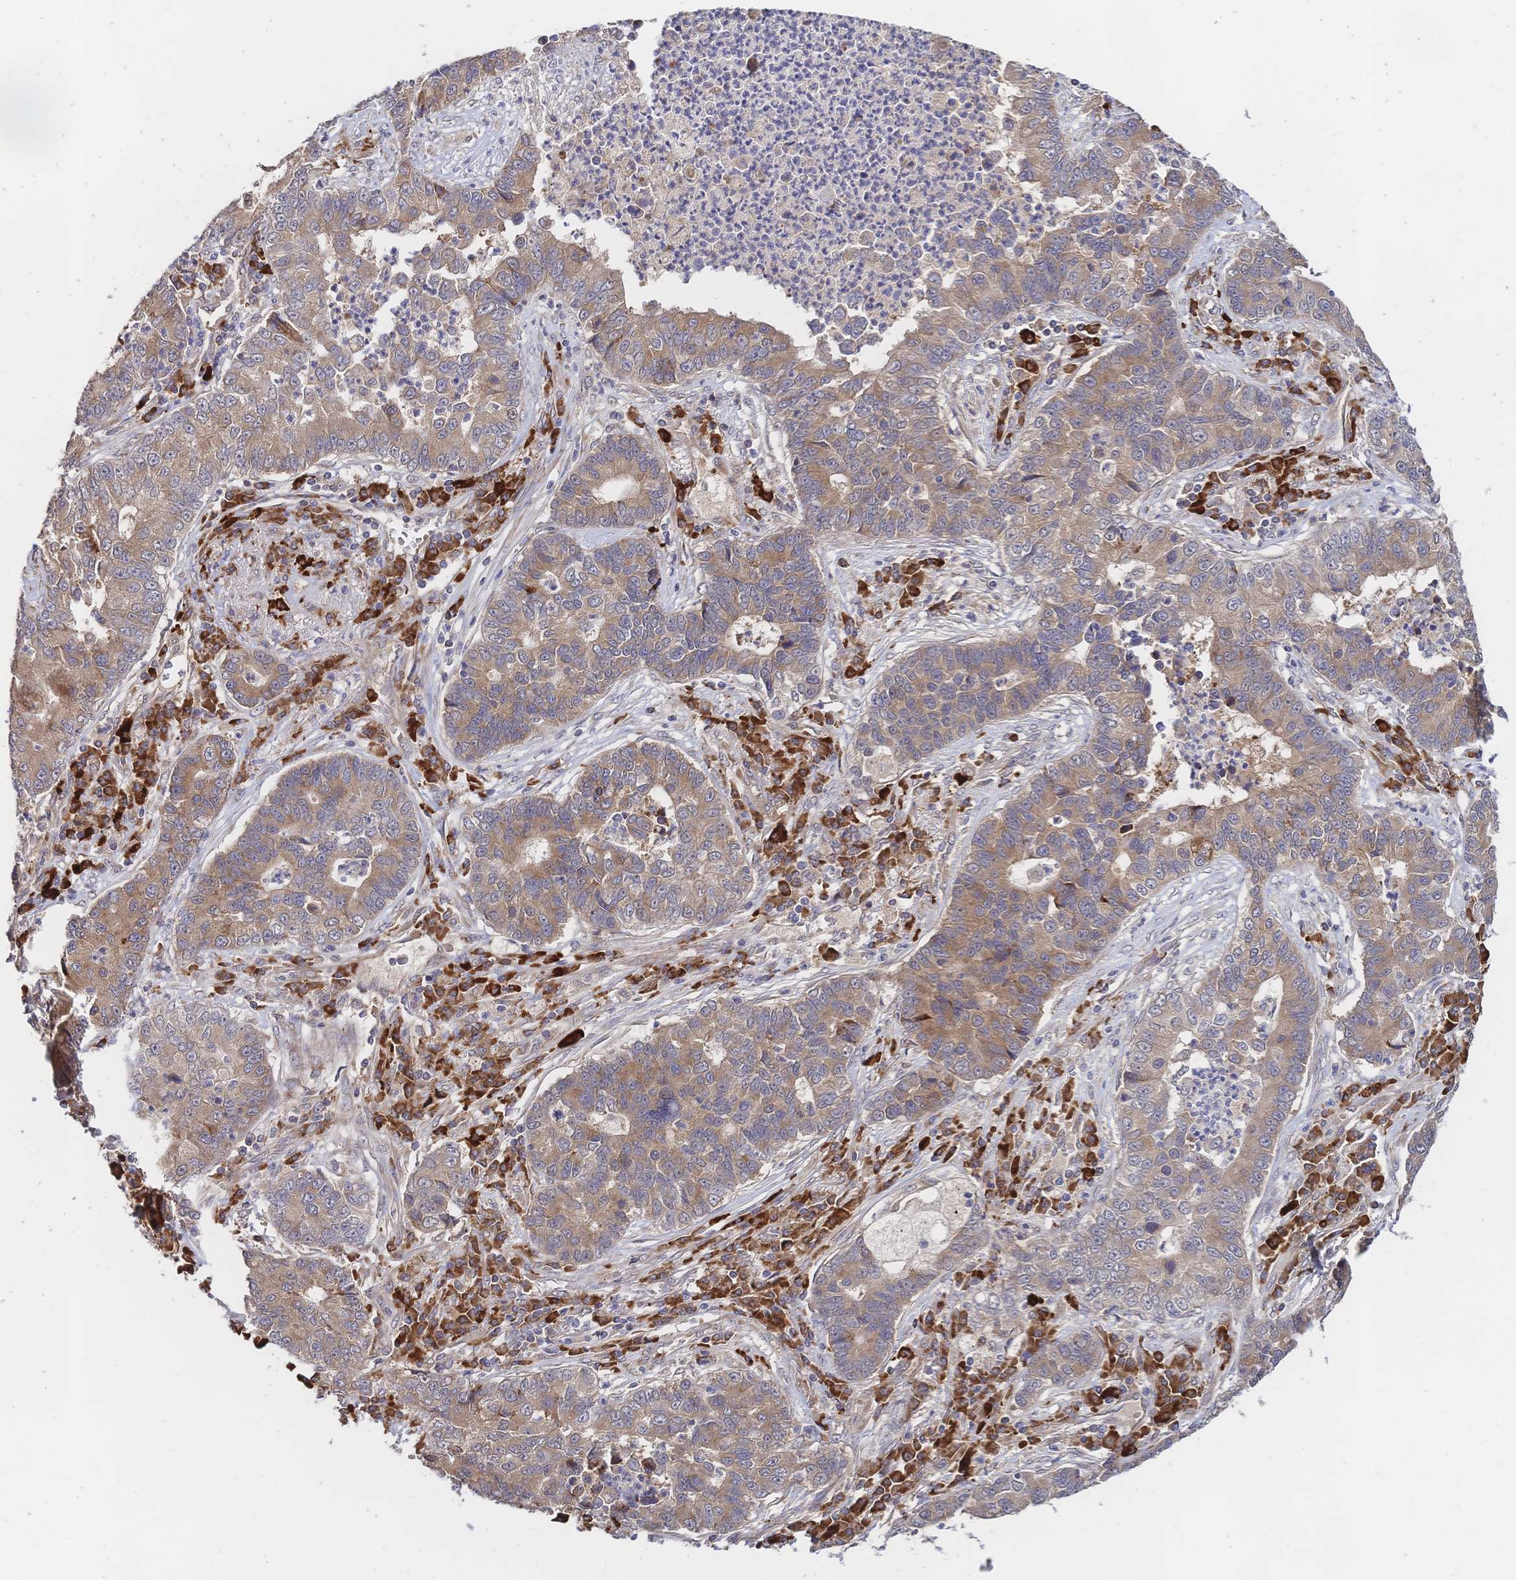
{"staining": {"intensity": "moderate", "quantity": ">75%", "location": "cytoplasmic/membranous"}, "tissue": "lung cancer", "cell_type": "Tumor cells", "image_type": "cancer", "snomed": [{"axis": "morphology", "description": "Adenocarcinoma, NOS"}, {"axis": "topography", "description": "Lung"}], "caption": "Protein staining demonstrates moderate cytoplasmic/membranous staining in about >75% of tumor cells in adenocarcinoma (lung).", "gene": "LMO4", "patient": {"sex": "female", "age": 57}}